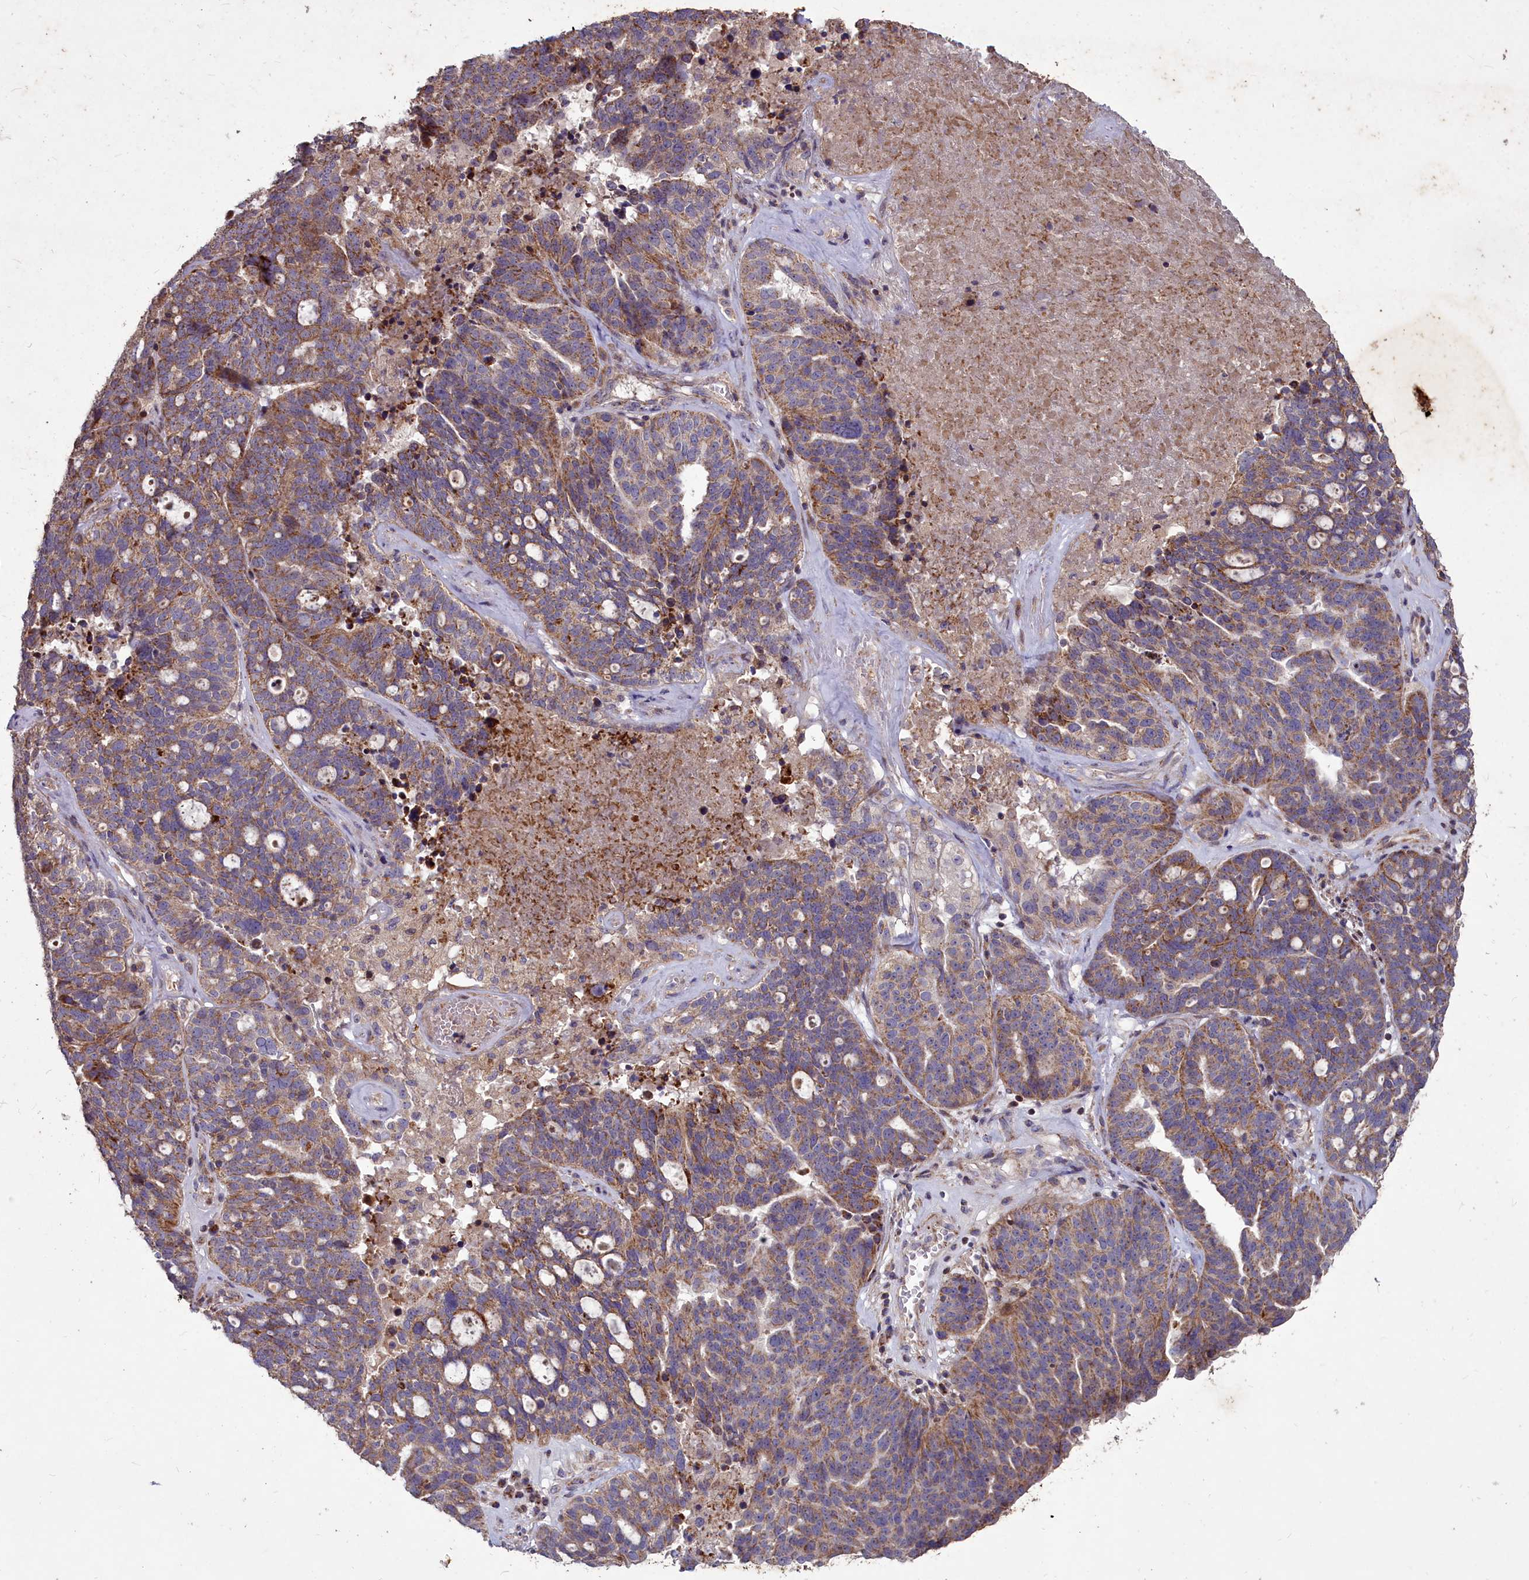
{"staining": {"intensity": "moderate", "quantity": ">75%", "location": "cytoplasmic/membranous"}, "tissue": "ovarian cancer", "cell_type": "Tumor cells", "image_type": "cancer", "snomed": [{"axis": "morphology", "description": "Cystadenocarcinoma, serous, NOS"}, {"axis": "topography", "description": "Ovary"}], "caption": "A histopathology image of human serous cystadenocarcinoma (ovarian) stained for a protein exhibits moderate cytoplasmic/membranous brown staining in tumor cells.", "gene": "COX11", "patient": {"sex": "female", "age": 59}}